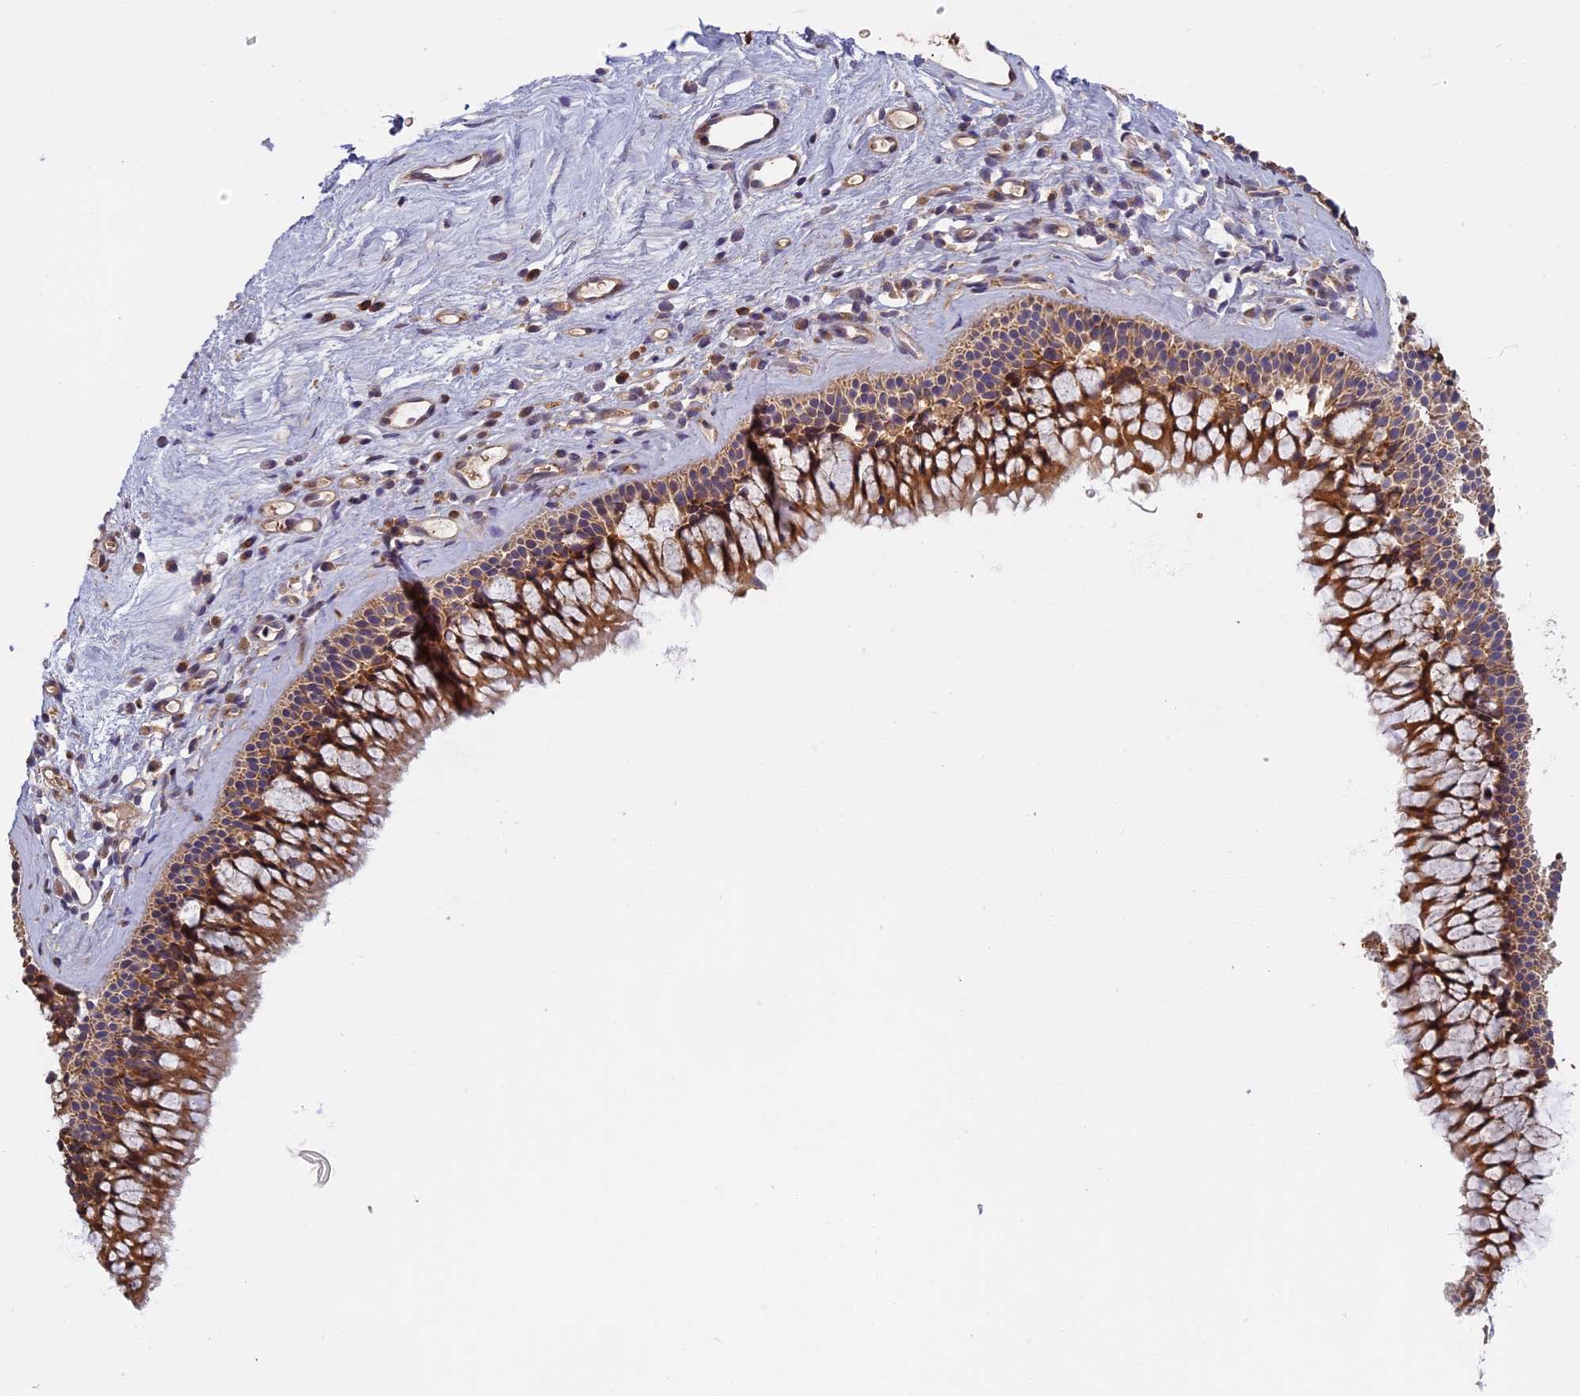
{"staining": {"intensity": "moderate", "quantity": ">75%", "location": "cytoplasmic/membranous"}, "tissue": "nasopharynx", "cell_type": "Respiratory epithelial cells", "image_type": "normal", "snomed": [{"axis": "morphology", "description": "Normal tissue, NOS"}, {"axis": "morphology", "description": "Inflammation, NOS"}, {"axis": "morphology", "description": "Malignant melanoma, Metastatic site"}, {"axis": "topography", "description": "Nasopharynx"}], "caption": "The photomicrograph displays staining of unremarkable nasopharynx, revealing moderate cytoplasmic/membranous protein positivity (brown color) within respiratory epithelial cells.", "gene": "EDAR", "patient": {"sex": "male", "age": 70}}